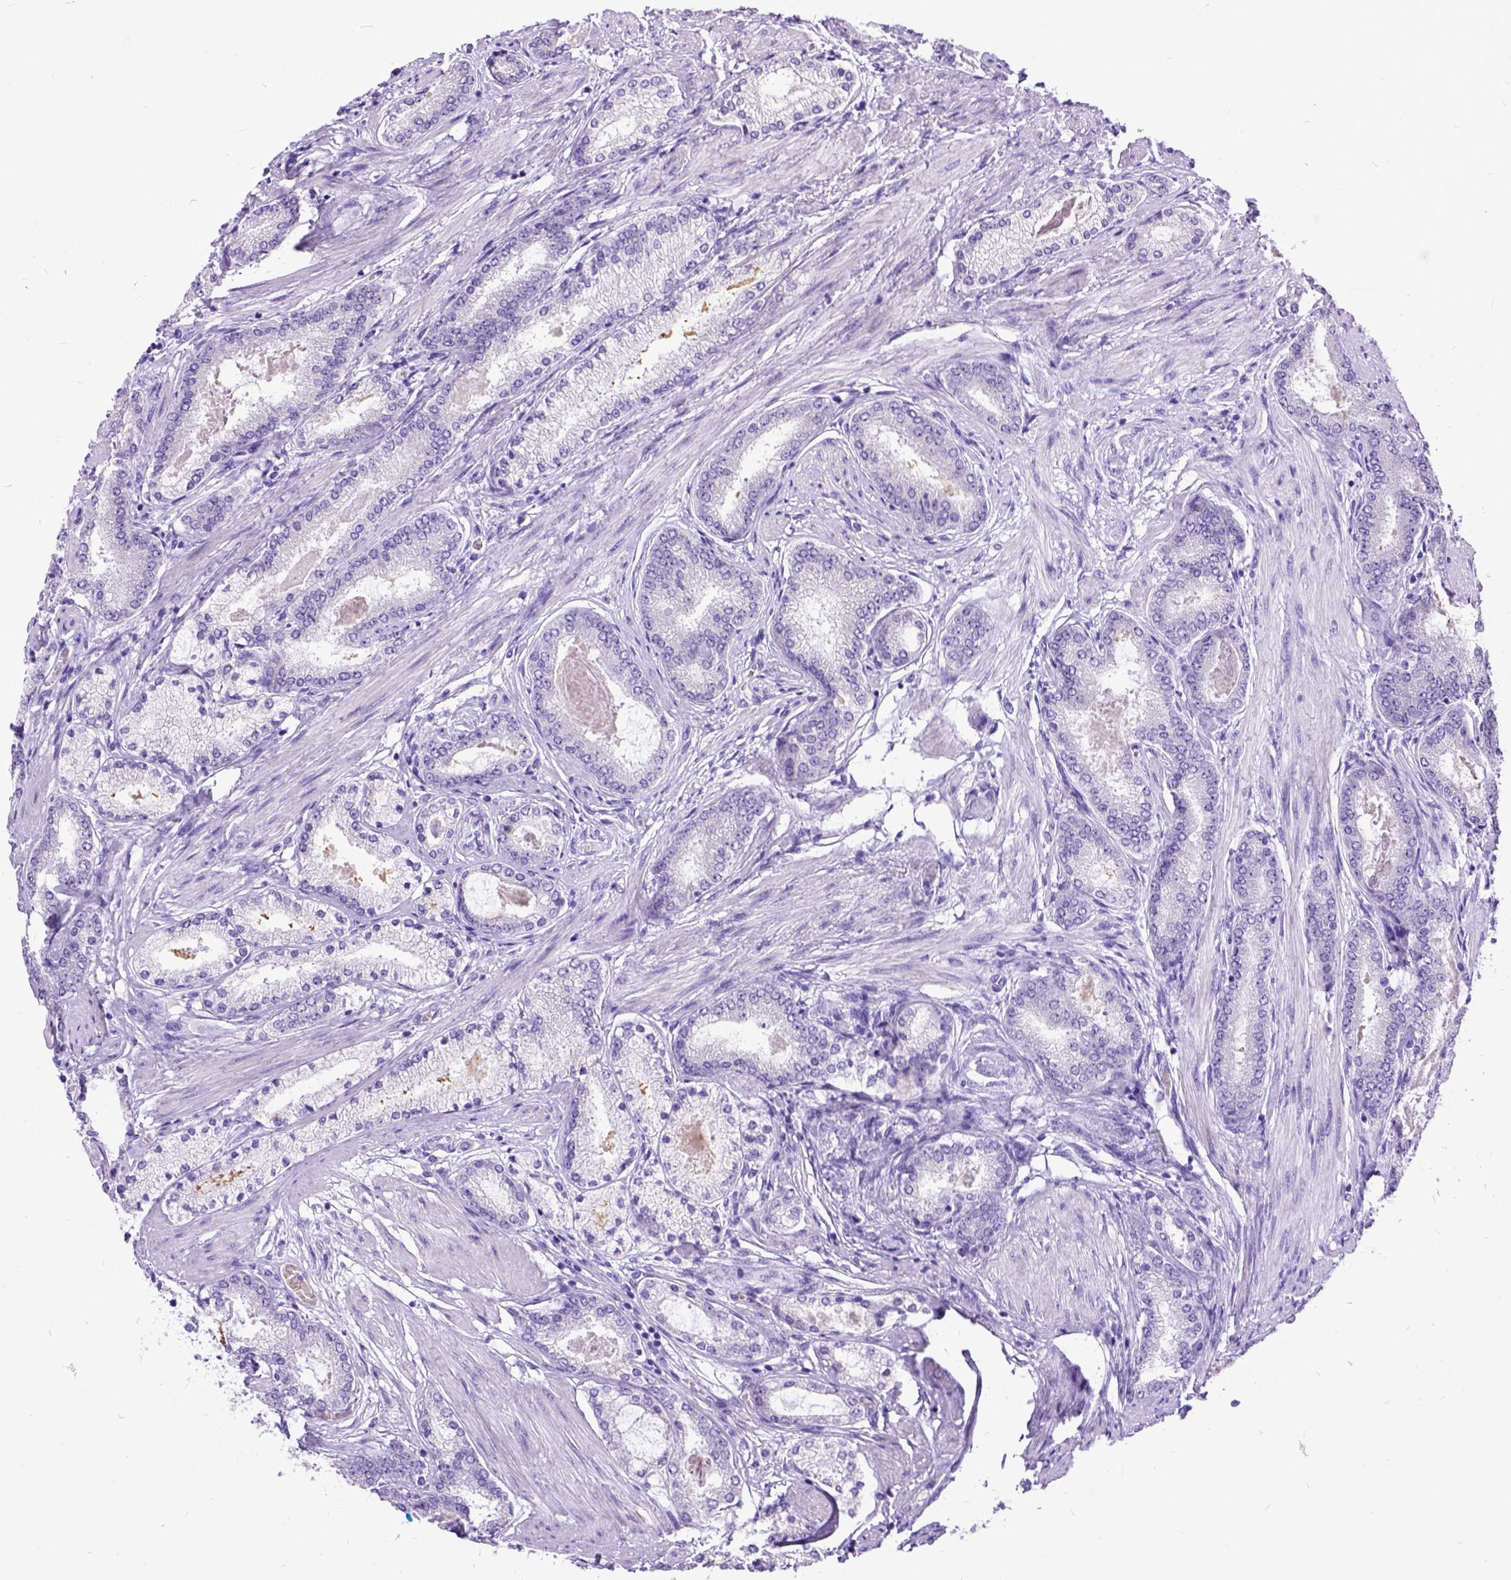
{"staining": {"intensity": "negative", "quantity": "none", "location": "none"}, "tissue": "prostate cancer", "cell_type": "Tumor cells", "image_type": "cancer", "snomed": [{"axis": "morphology", "description": "Adenocarcinoma, High grade"}, {"axis": "topography", "description": "Prostate"}], "caption": "Immunohistochemistry (IHC) micrograph of prostate cancer stained for a protein (brown), which displays no staining in tumor cells. (Immunohistochemistry (IHC), brightfield microscopy, high magnification).", "gene": "NEUROD4", "patient": {"sex": "male", "age": 63}}